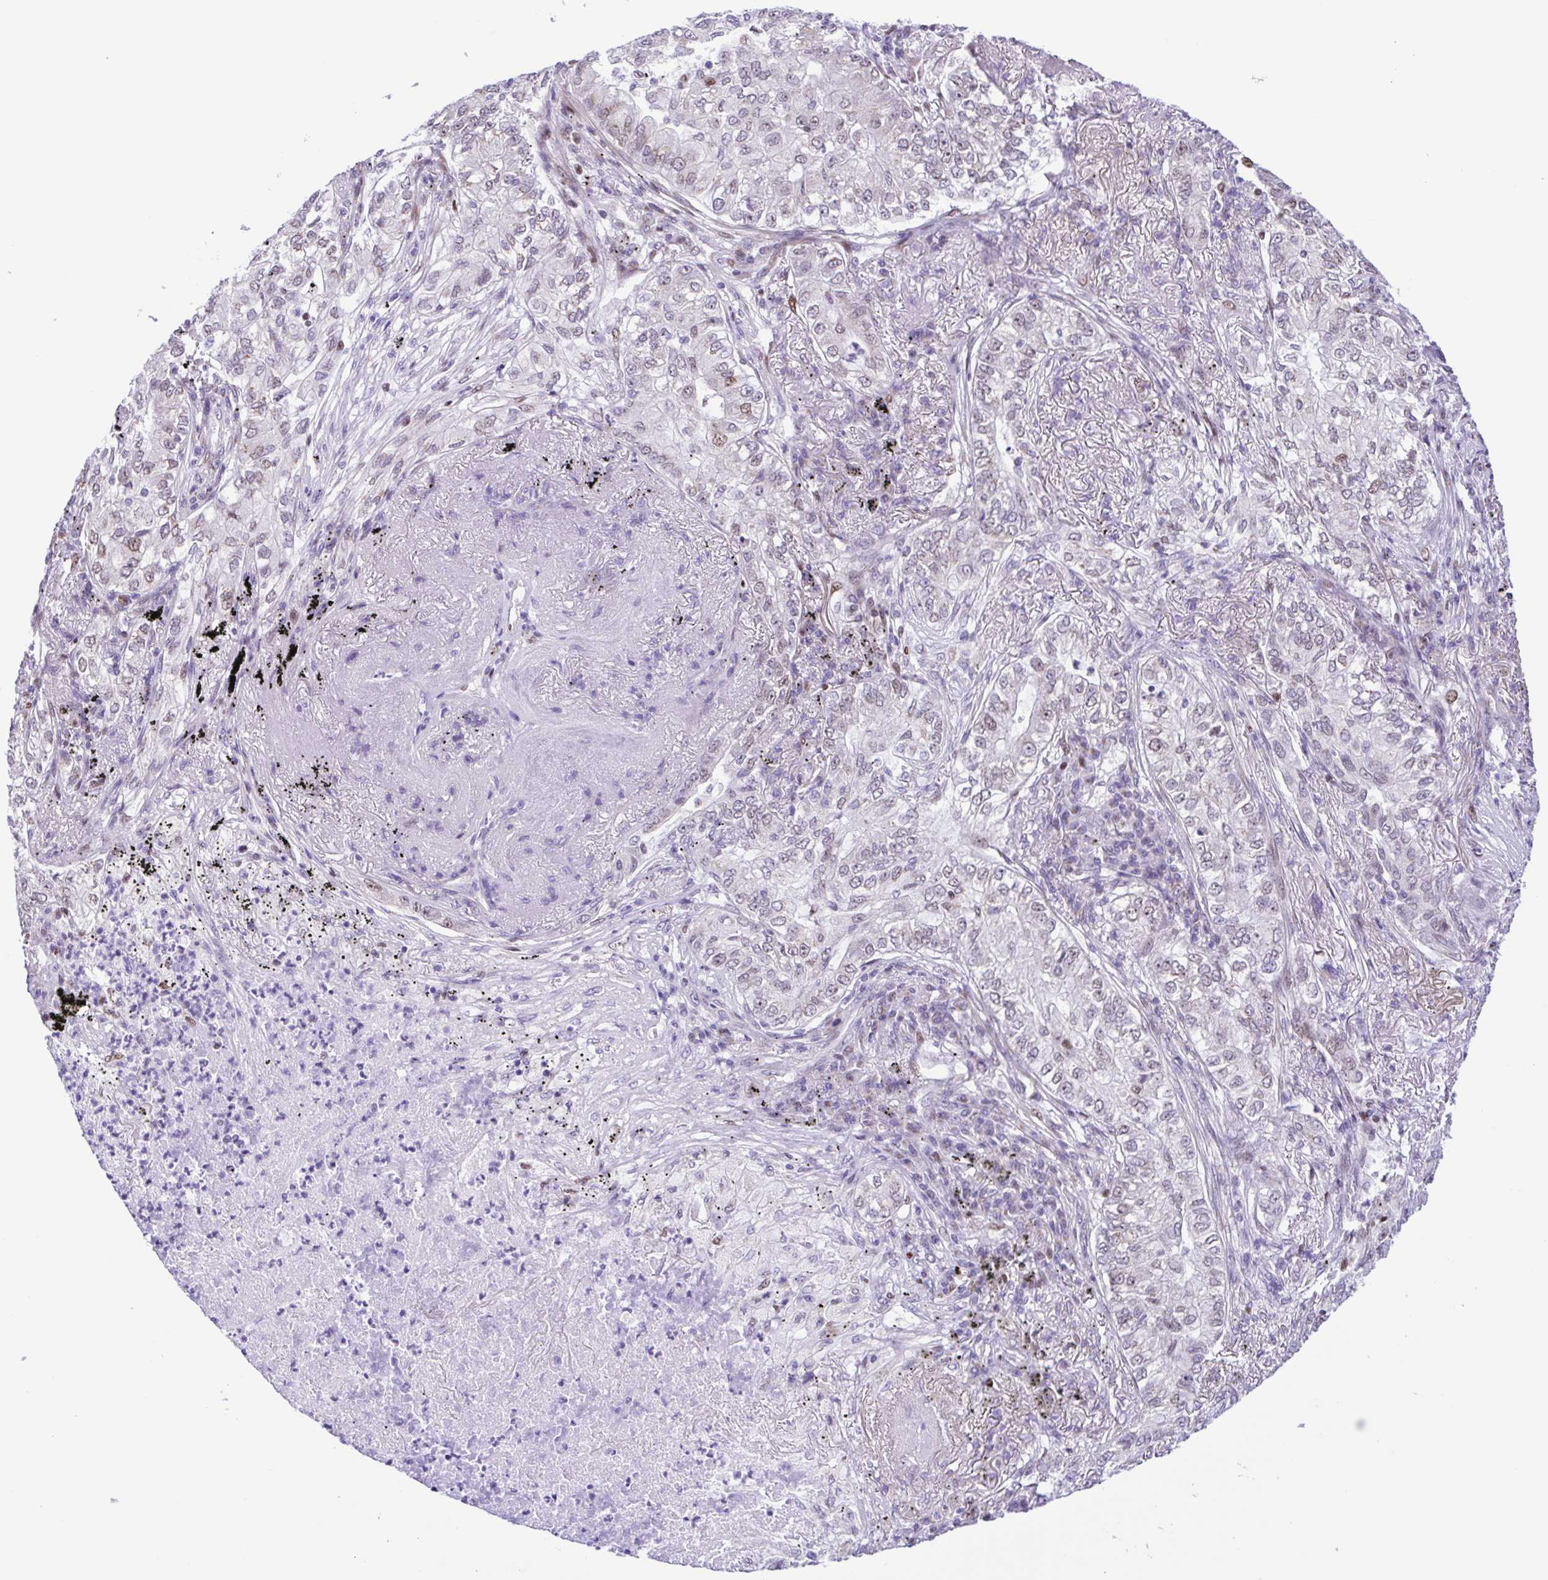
{"staining": {"intensity": "weak", "quantity": "25%-75%", "location": "nuclear"}, "tissue": "lung cancer", "cell_type": "Tumor cells", "image_type": "cancer", "snomed": [{"axis": "morphology", "description": "Adenocarcinoma, NOS"}, {"axis": "topography", "description": "Lung"}], "caption": "Tumor cells demonstrate weak nuclear staining in about 25%-75% of cells in adenocarcinoma (lung).", "gene": "TGM3", "patient": {"sex": "female", "age": 73}}